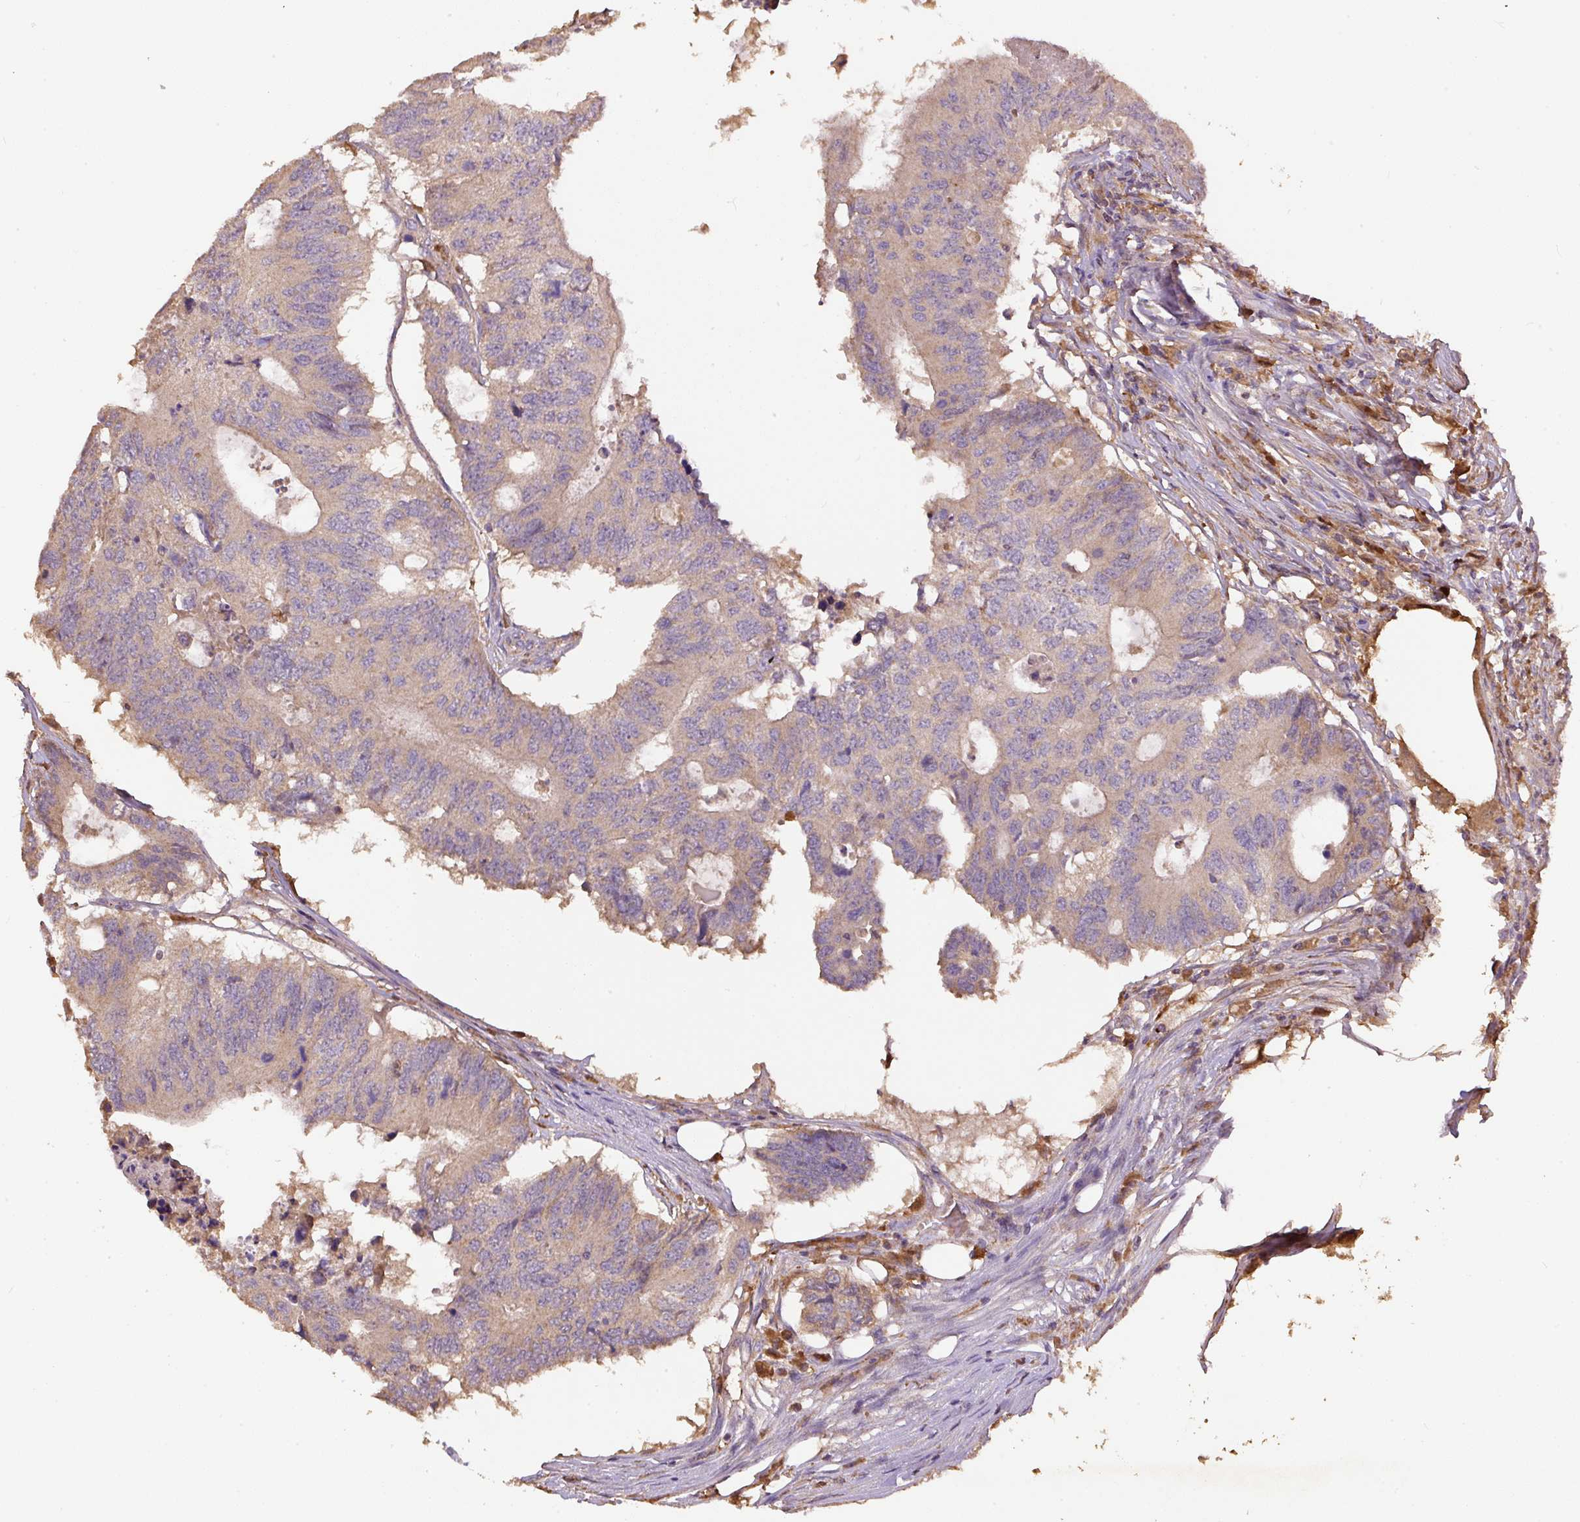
{"staining": {"intensity": "weak", "quantity": ">75%", "location": "cytoplasmic/membranous"}, "tissue": "colorectal cancer", "cell_type": "Tumor cells", "image_type": "cancer", "snomed": [{"axis": "morphology", "description": "Adenocarcinoma, NOS"}, {"axis": "topography", "description": "Colon"}], "caption": "A brown stain highlights weak cytoplasmic/membranous staining of a protein in colorectal cancer tumor cells.", "gene": "DAPK1", "patient": {"sex": "male", "age": 71}}